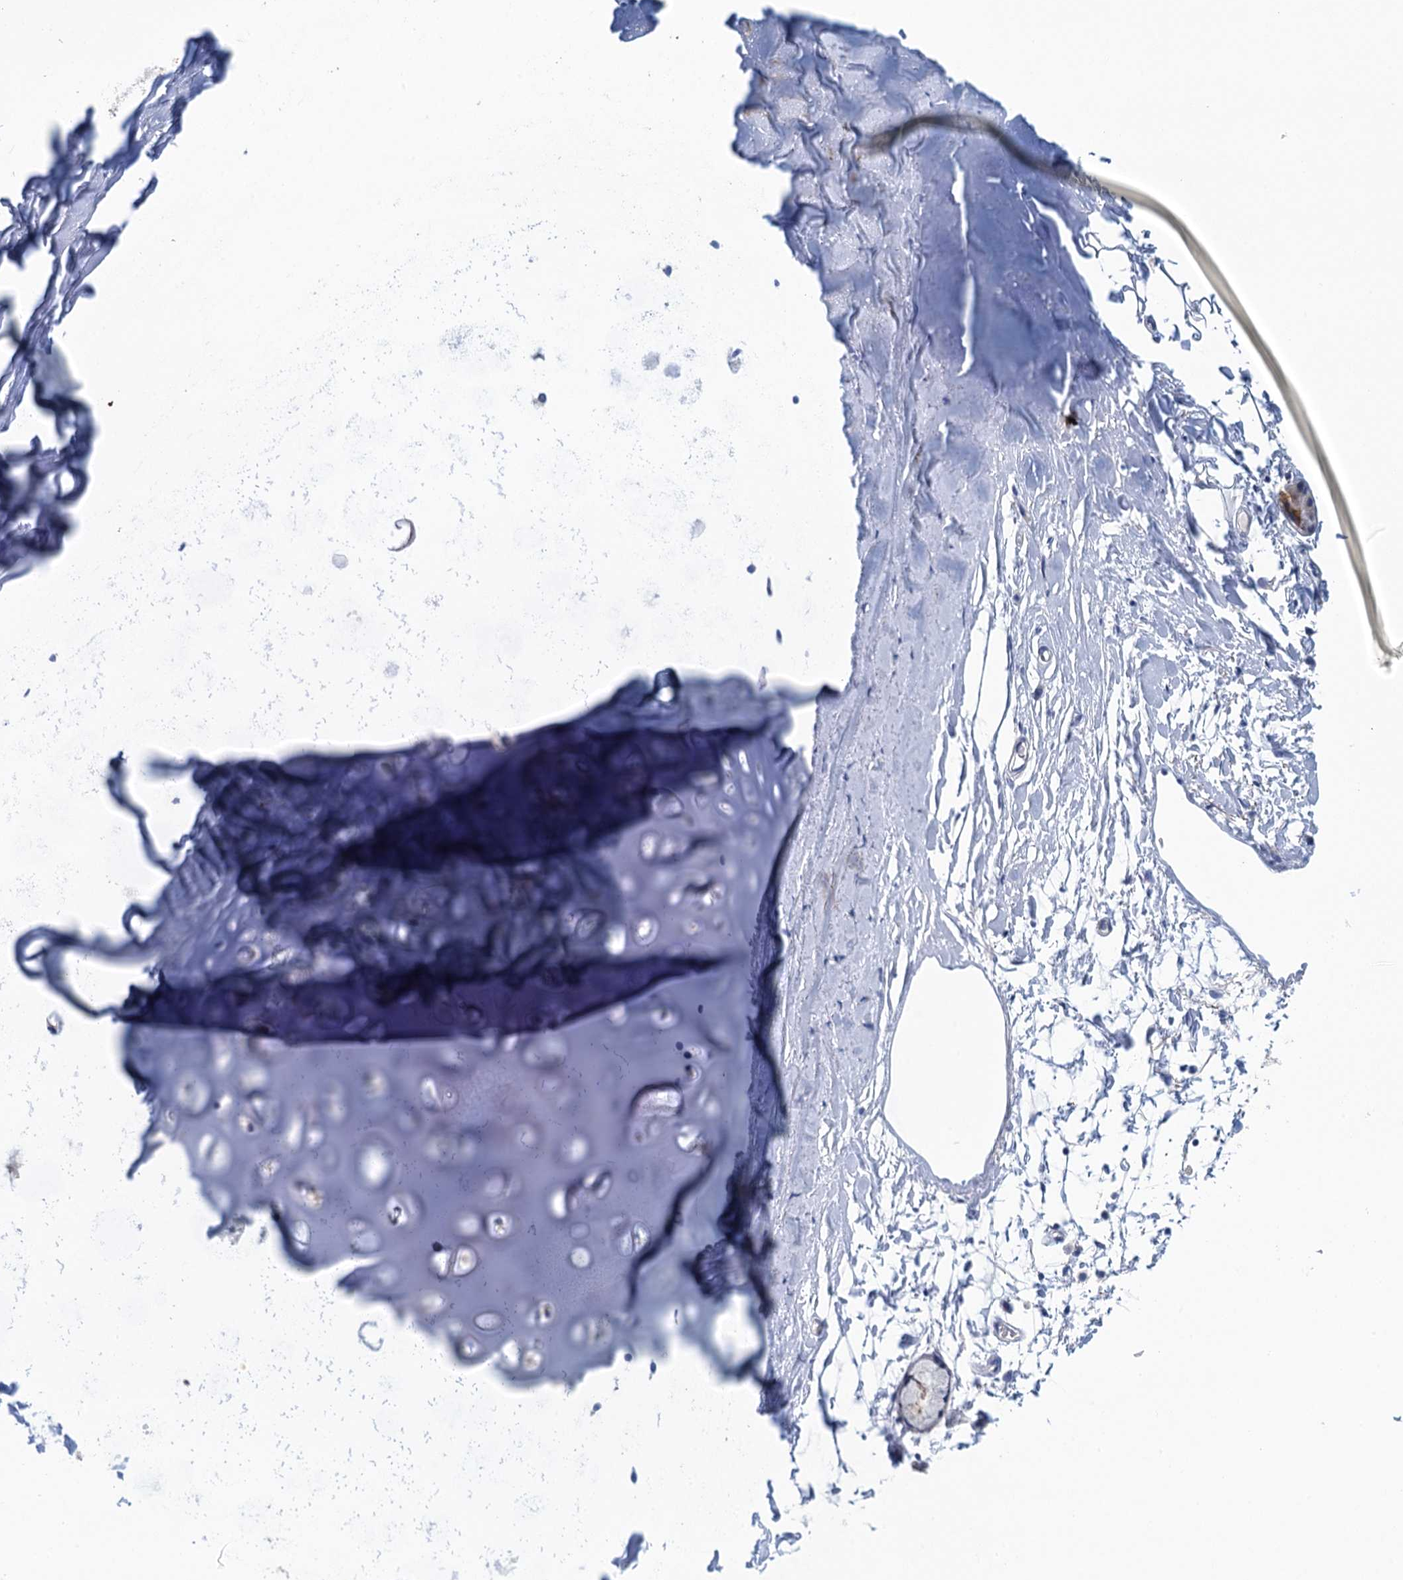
{"staining": {"intensity": "negative", "quantity": "none", "location": "none"}, "tissue": "adipose tissue", "cell_type": "Adipocytes", "image_type": "normal", "snomed": [{"axis": "morphology", "description": "Normal tissue, NOS"}, {"axis": "topography", "description": "Lymph node"}, {"axis": "topography", "description": "Bronchus"}], "caption": "DAB (3,3'-diaminobenzidine) immunohistochemical staining of unremarkable adipose tissue displays no significant staining in adipocytes.", "gene": "SCEL", "patient": {"sex": "male", "age": 63}}